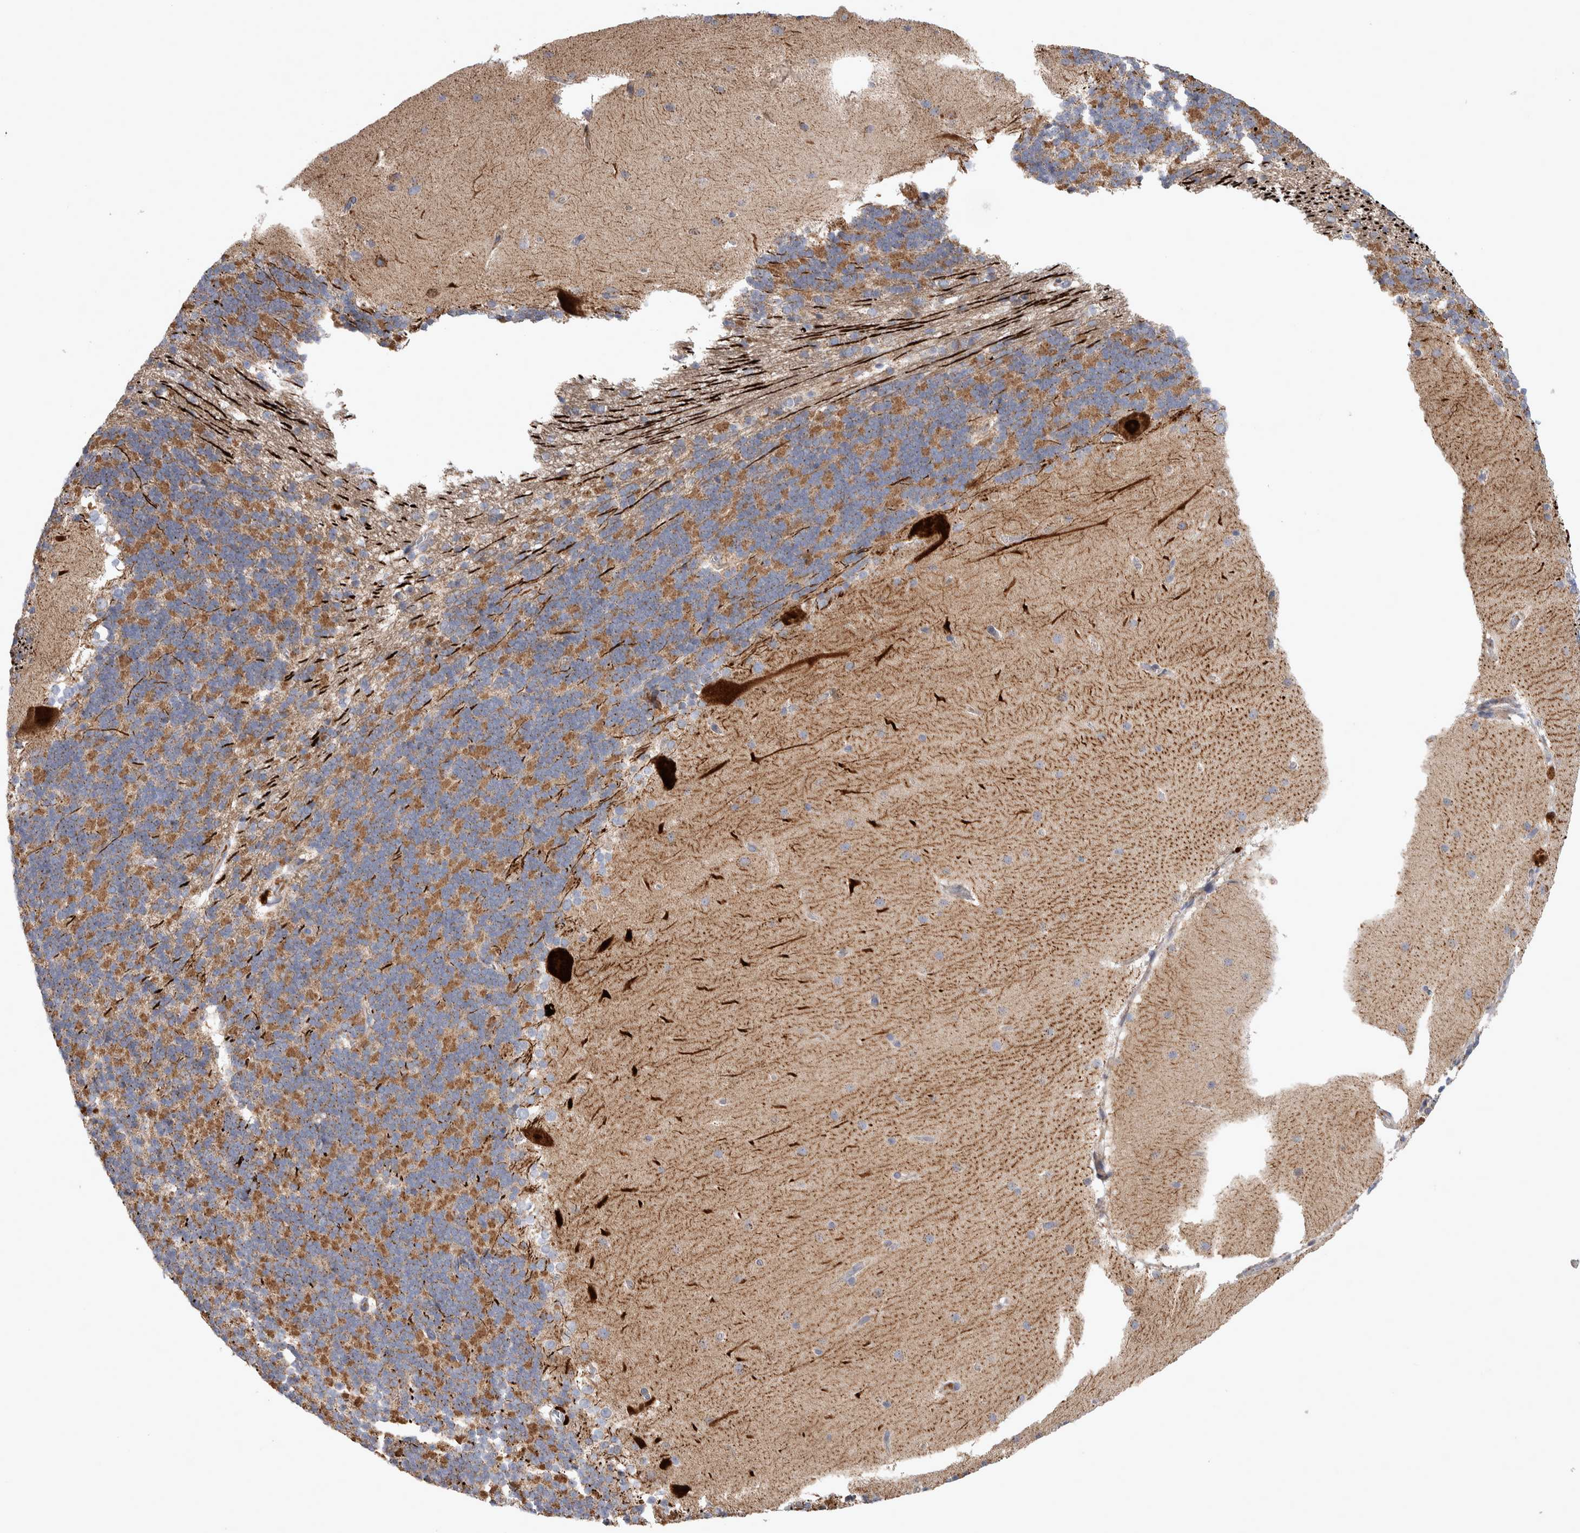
{"staining": {"intensity": "moderate", "quantity": "<25%", "location": "cytoplasmic/membranous"}, "tissue": "cerebellum", "cell_type": "Cells in granular layer", "image_type": "normal", "snomed": [{"axis": "morphology", "description": "Normal tissue, NOS"}, {"axis": "topography", "description": "Cerebellum"}], "caption": "DAB (3,3'-diaminobenzidine) immunohistochemical staining of normal cerebellum displays moderate cytoplasmic/membranous protein expression in about <25% of cells in granular layer. Using DAB (brown) and hematoxylin (blue) stains, captured at high magnification using brightfield microscopy.", "gene": "SCO1", "patient": {"sex": "female", "age": 19}}